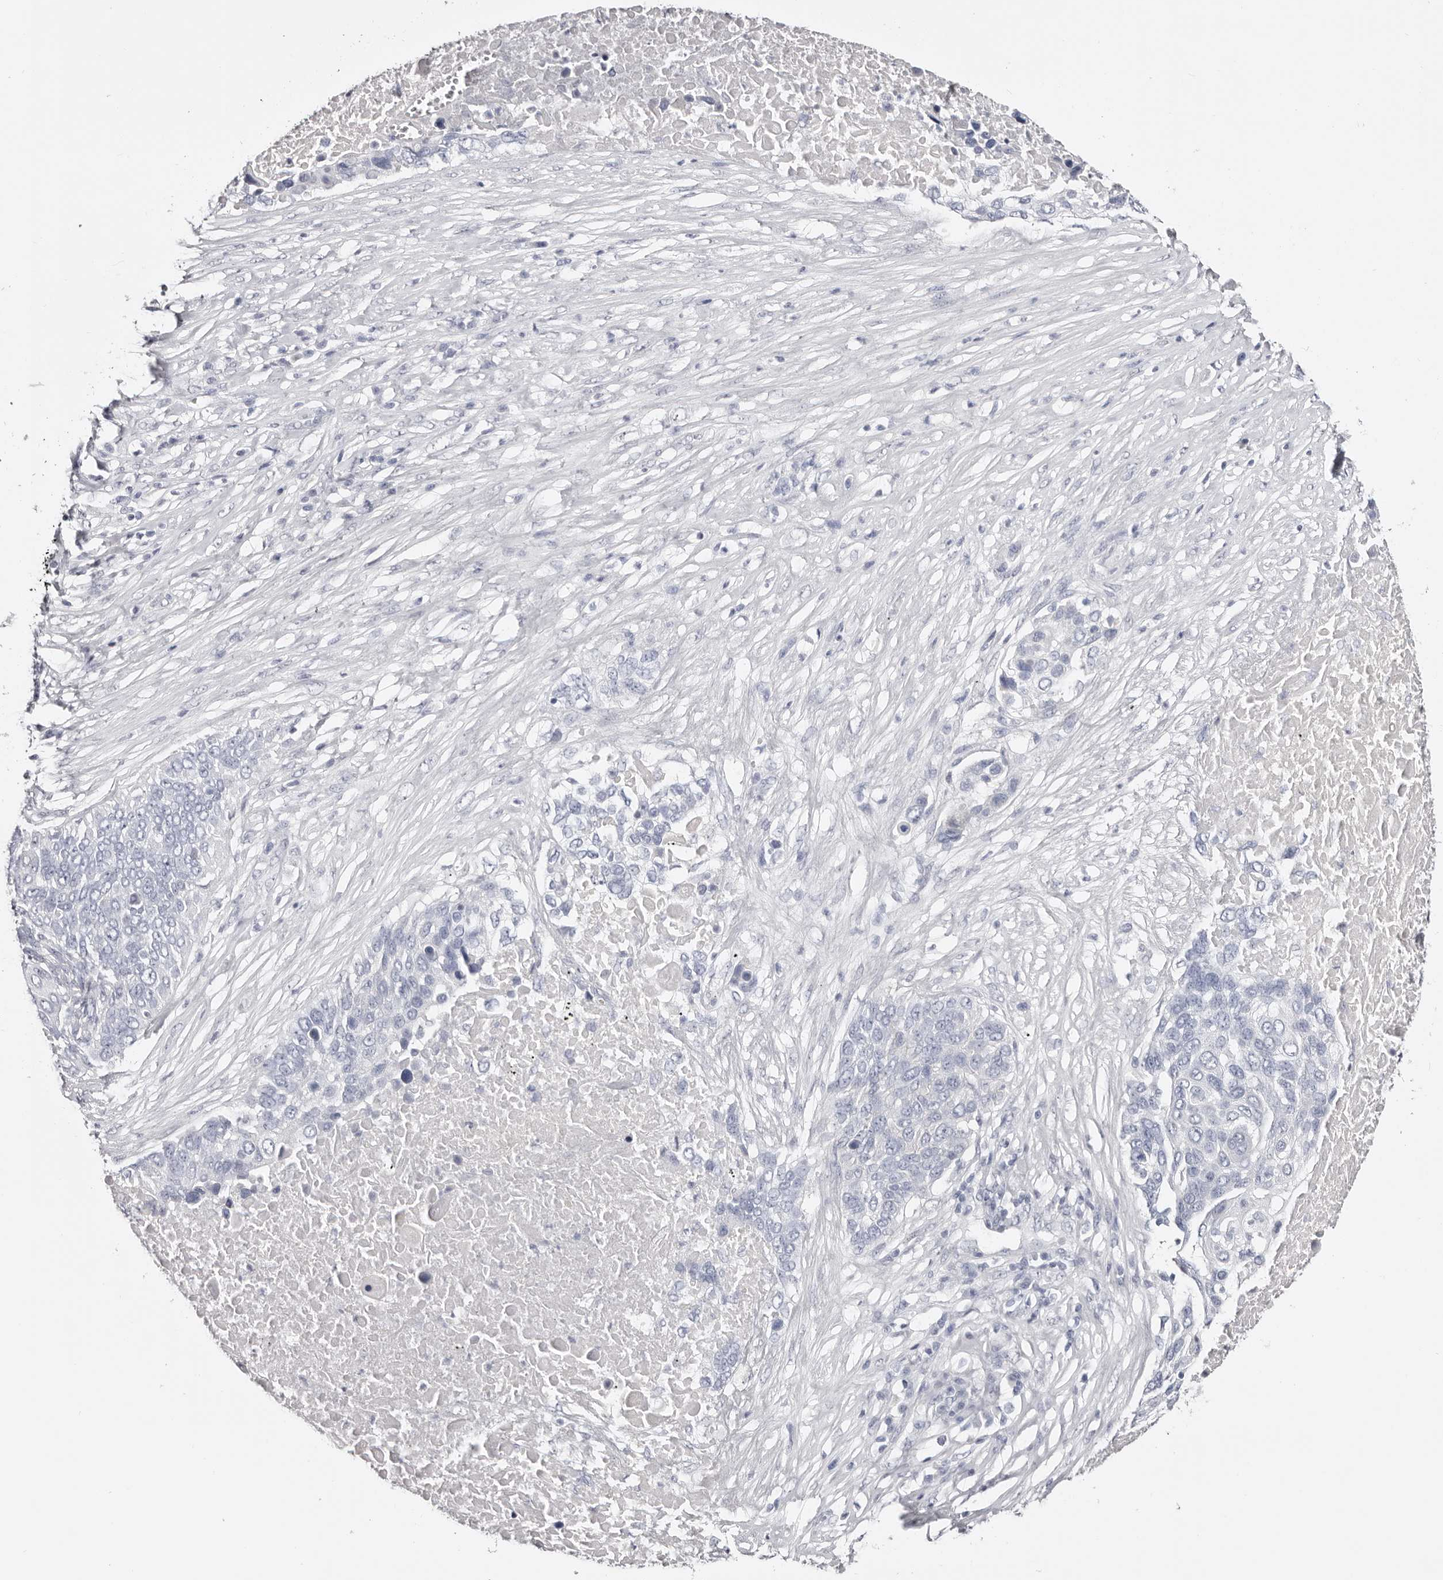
{"staining": {"intensity": "negative", "quantity": "none", "location": "none"}, "tissue": "lung cancer", "cell_type": "Tumor cells", "image_type": "cancer", "snomed": [{"axis": "morphology", "description": "Squamous cell carcinoma, NOS"}, {"axis": "topography", "description": "Lung"}], "caption": "DAB immunohistochemical staining of lung cancer shows no significant staining in tumor cells.", "gene": "AKNAD1", "patient": {"sex": "male", "age": 66}}